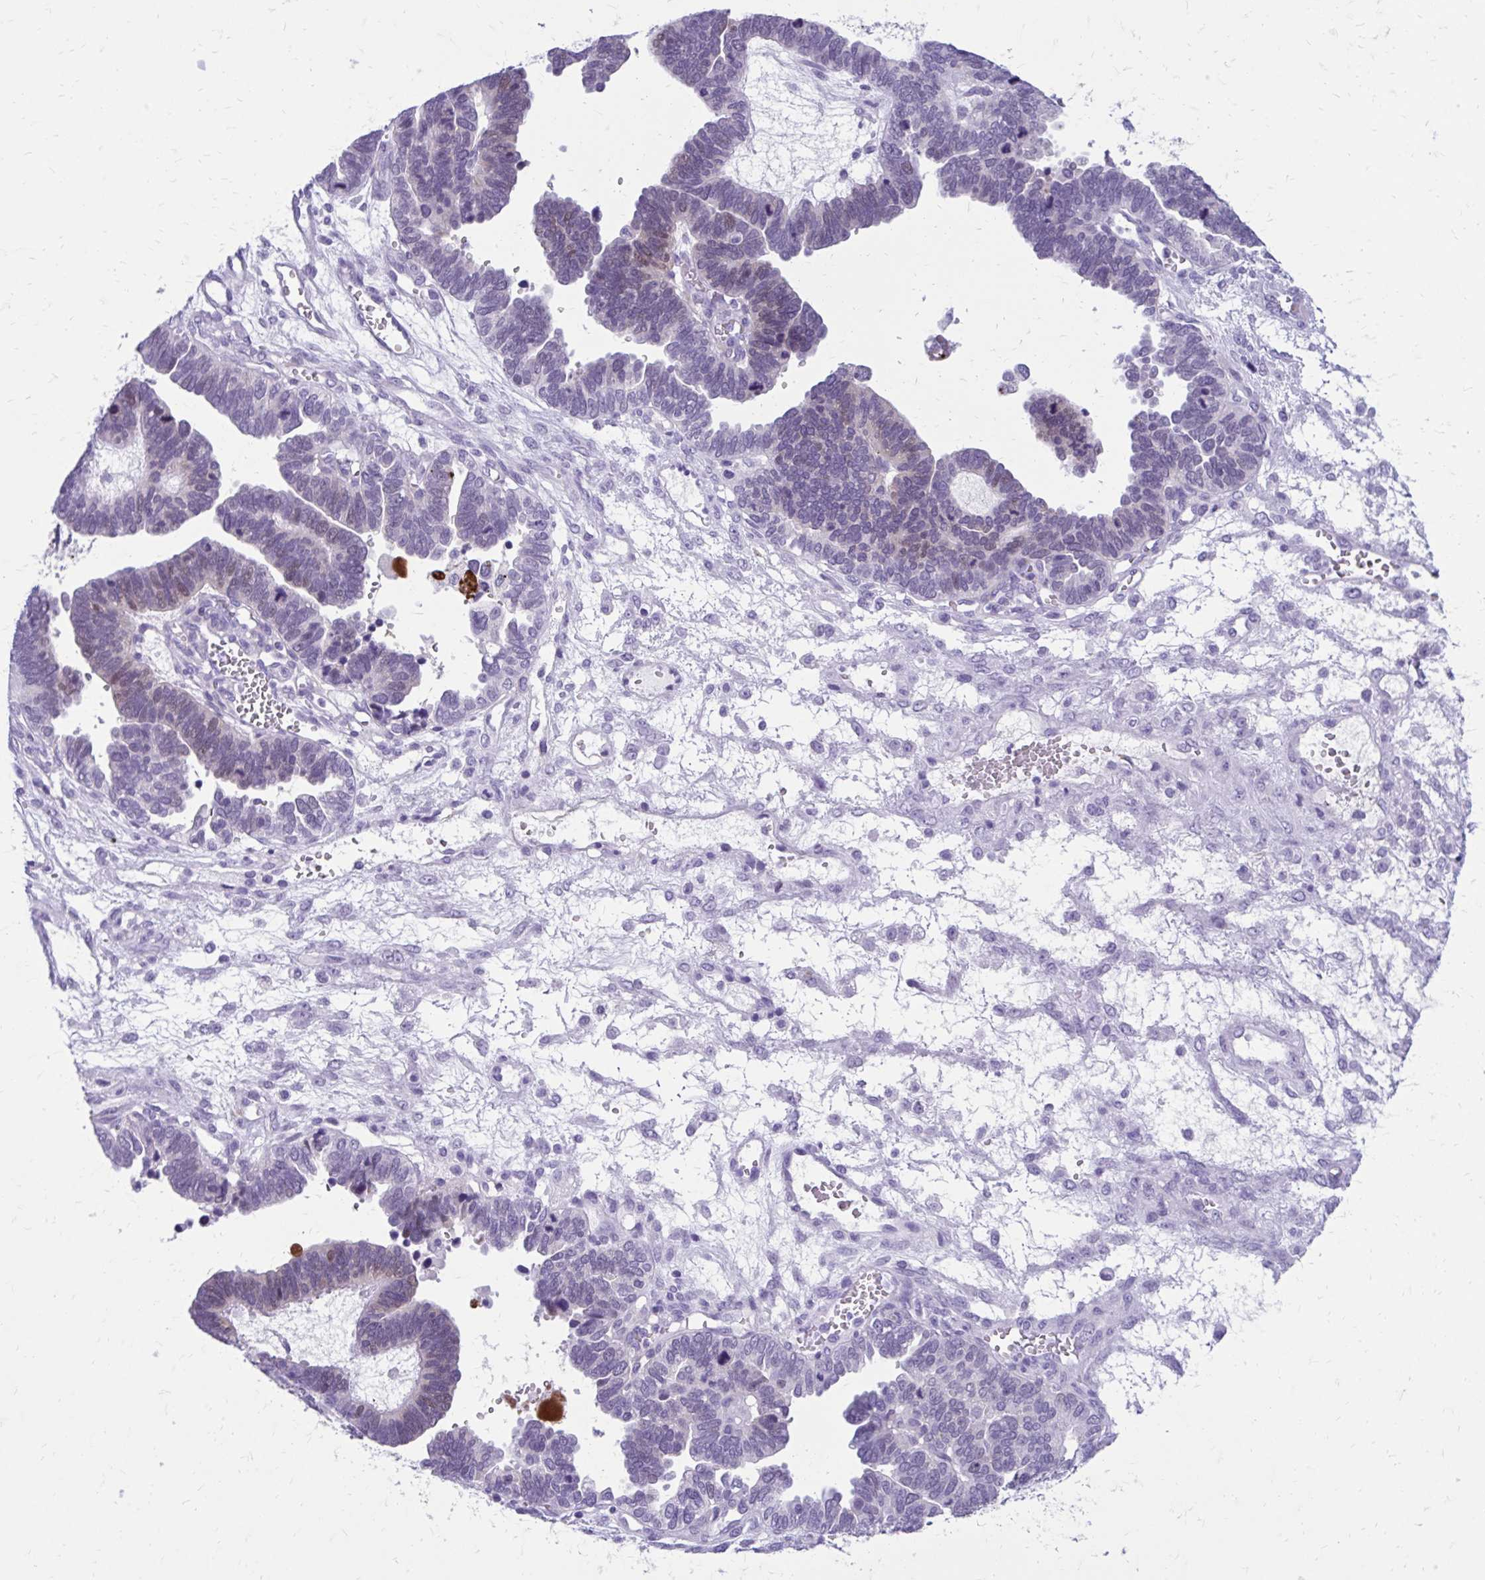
{"staining": {"intensity": "negative", "quantity": "none", "location": "none"}, "tissue": "ovarian cancer", "cell_type": "Tumor cells", "image_type": "cancer", "snomed": [{"axis": "morphology", "description": "Cystadenocarcinoma, serous, NOS"}, {"axis": "topography", "description": "Ovary"}], "caption": "This is a micrograph of IHC staining of ovarian serous cystadenocarcinoma, which shows no positivity in tumor cells.", "gene": "SATL1", "patient": {"sex": "female", "age": 51}}